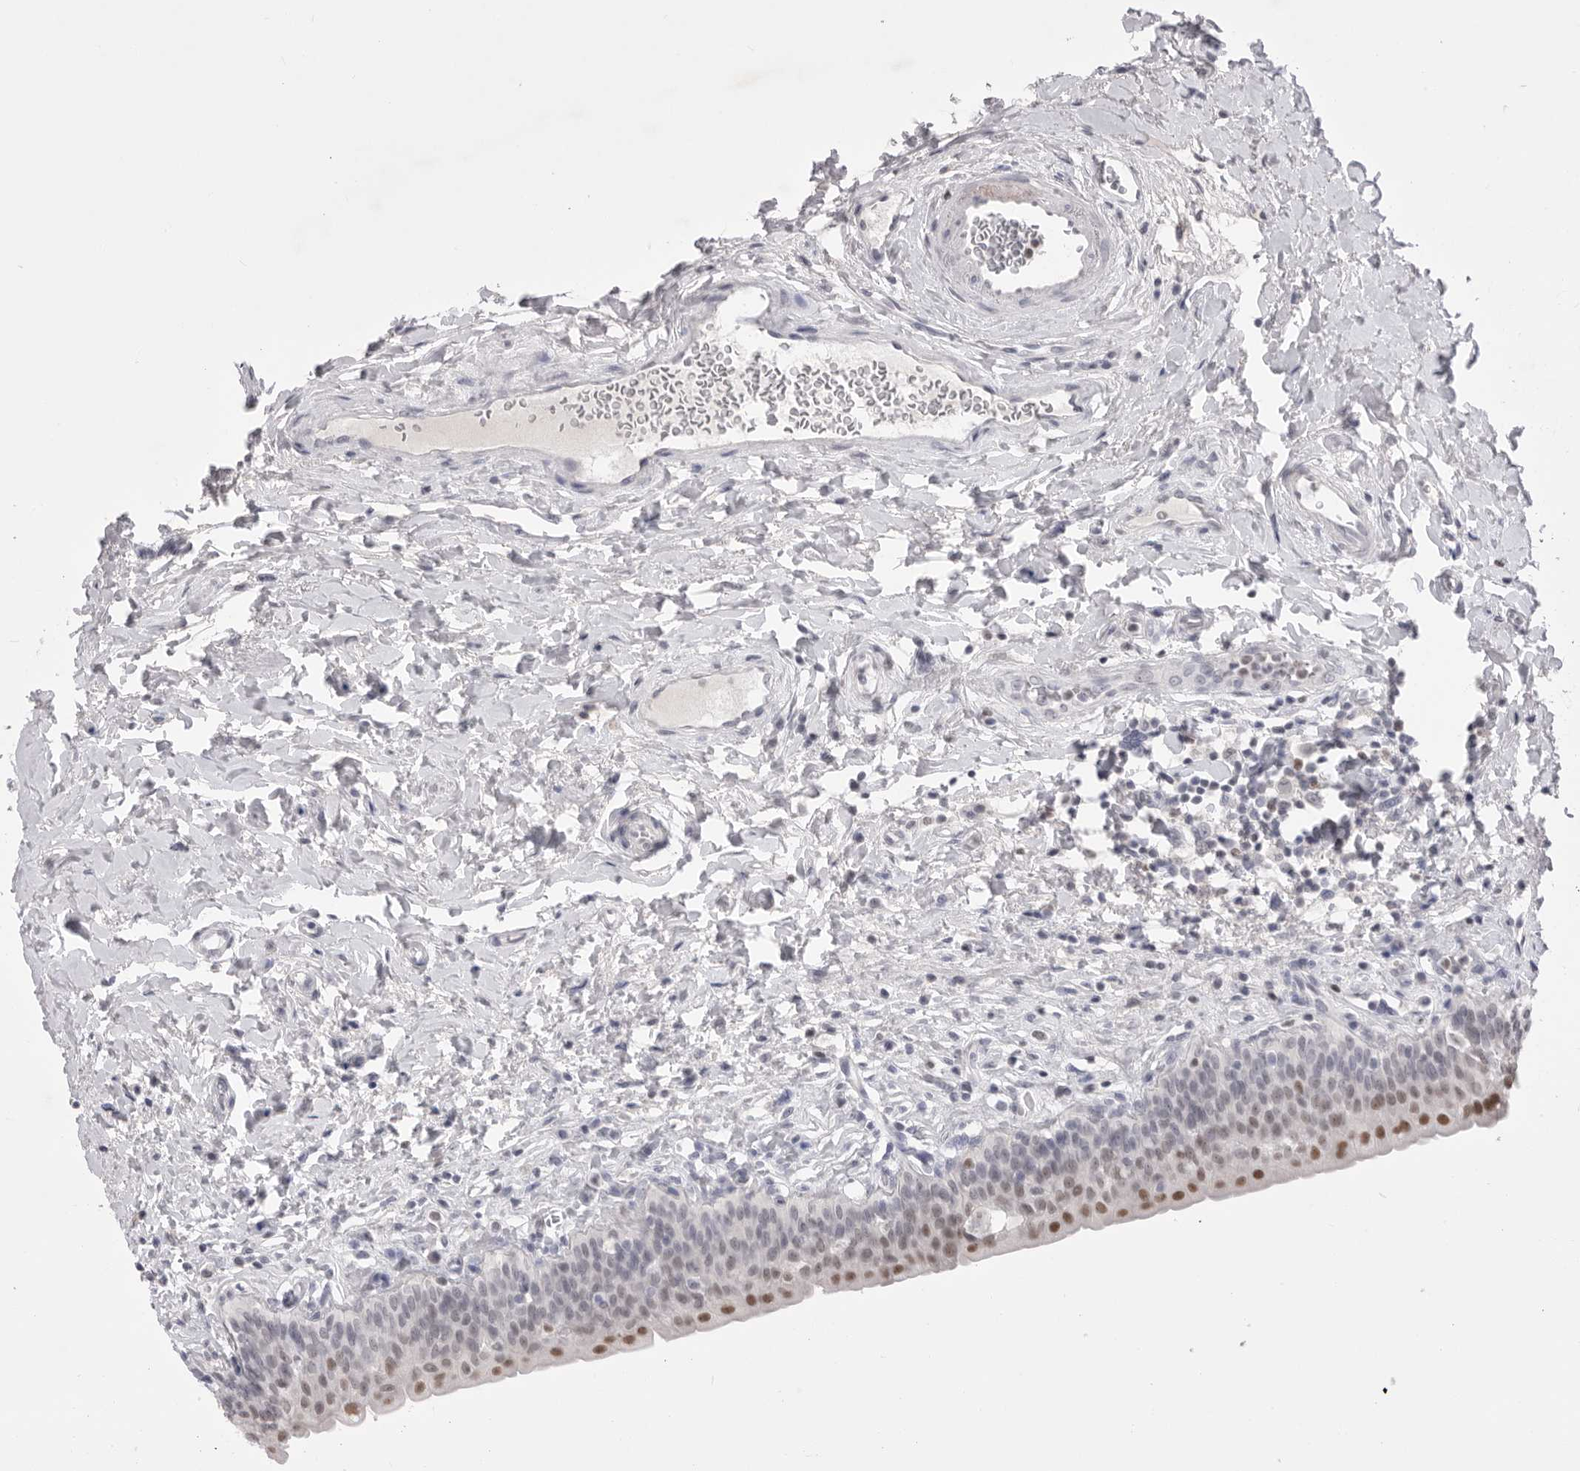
{"staining": {"intensity": "strong", "quantity": ">75%", "location": "nuclear"}, "tissue": "urinary bladder", "cell_type": "Urothelial cells", "image_type": "normal", "snomed": [{"axis": "morphology", "description": "Normal tissue, NOS"}, {"axis": "topography", "description": "Urinary bladder"}], "caption": "IHC photomicrograph of benign urinary bladder stained for a protein (brown), which reveals high levels of strong nuclear staining in about >75% of urothelial cells.", "gene": "ZBTB7B", "patient": {"sex": "male", "age": 83}}